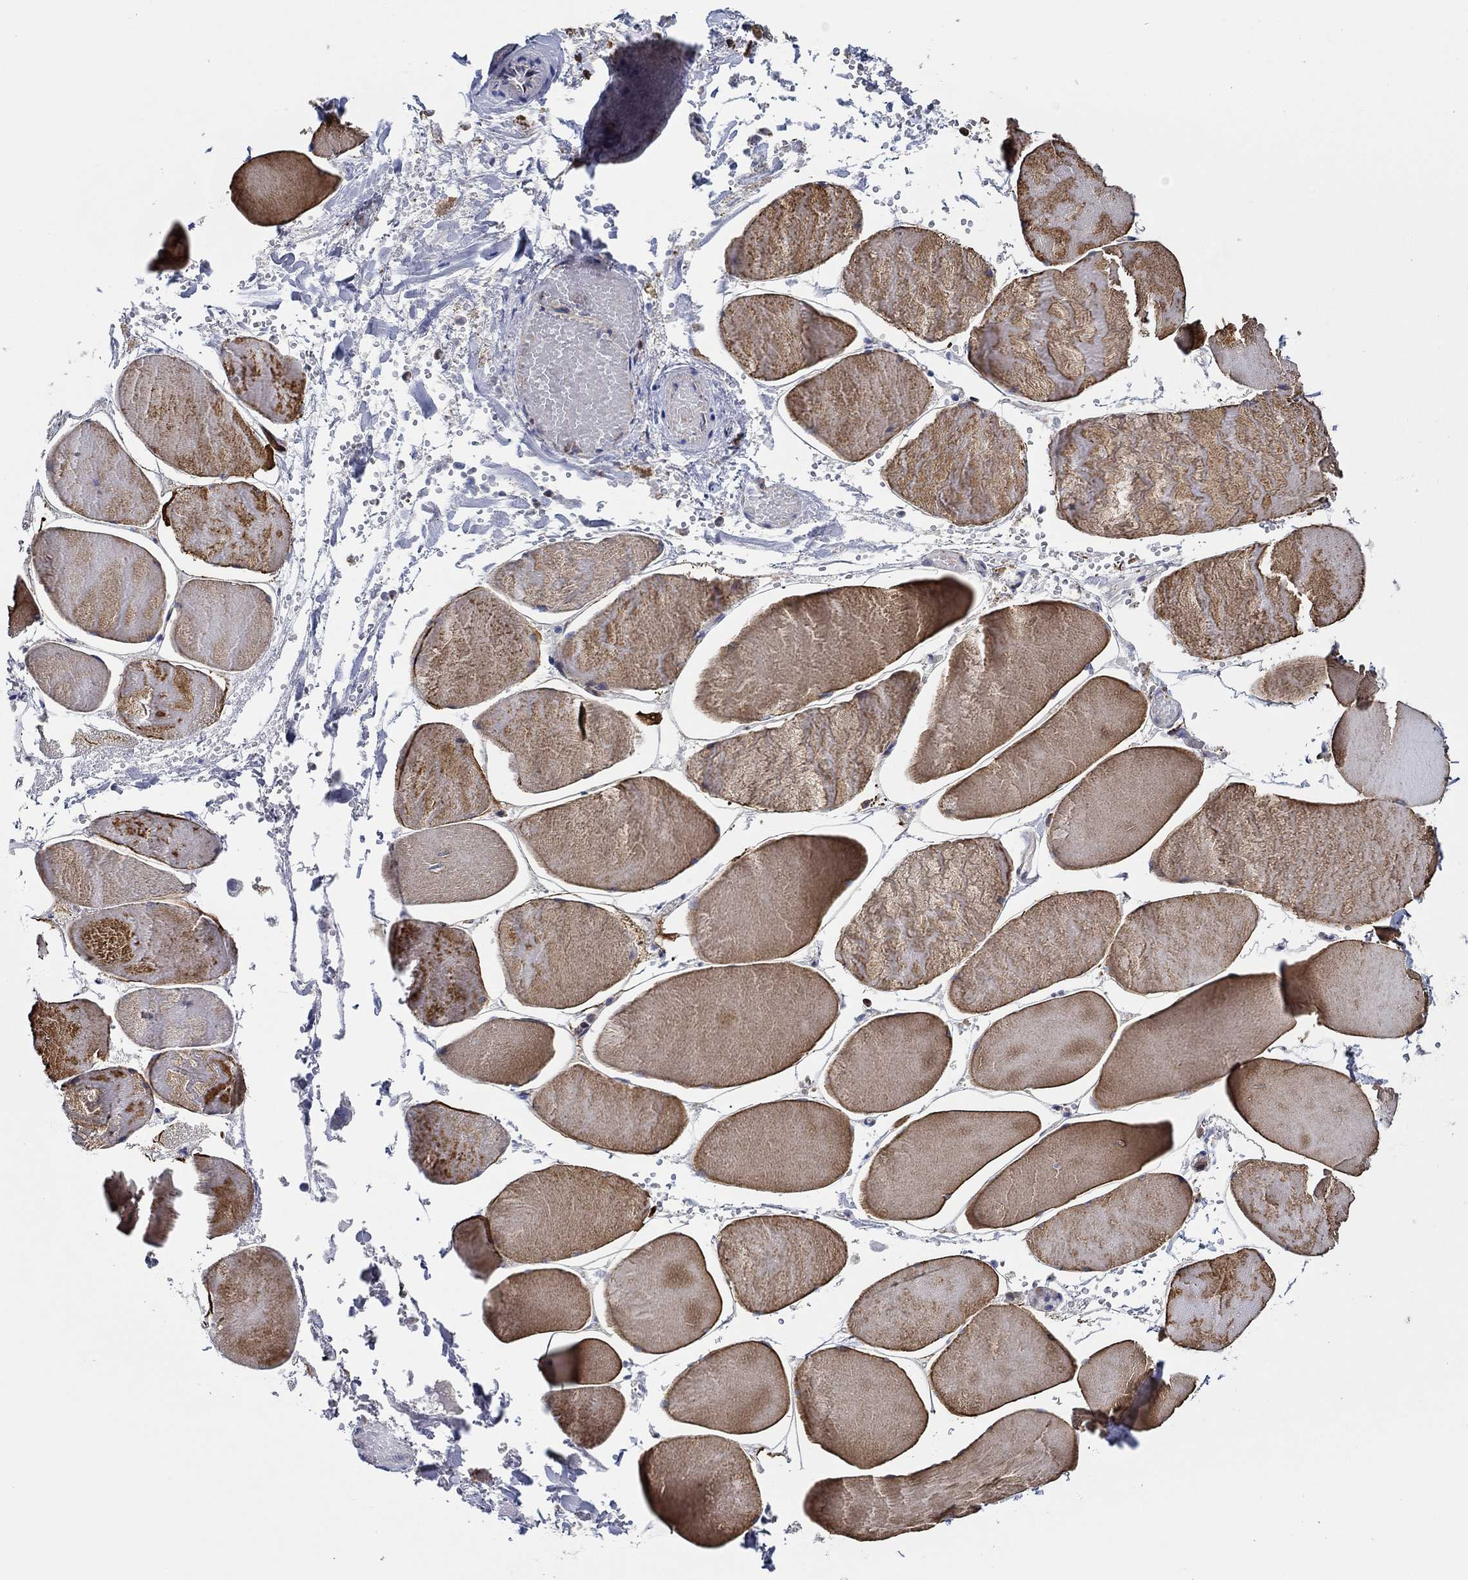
{"staining": {"intensity": "moderate", "quantity": "25%-75%", "location": "cytoplasmic/membranous"}, "tissue": "skeletal muscle", "cell_type": "Myocytes", "image_type": "normal", "snomed": [{"axis": "morphology", "description": "Normal tissue, NOS"}, {"axis": "morphology", "description": "Malignant melanoma, Metastatic site"}, {"axis": "topography", "description": "Skeletal muscle"}], "caption": "Myocytes show medium levels of moderate cytoplasmic/membranous staining in approximately 25%-75% of cells in unremarkable skeletal muscle. Using DAB (brown) and hematoxylin (blue) stains, captured at high magnification using brightfield microscopy.", "gene": "CFAP61", "patient": {"sex": "male", "age": 50}}